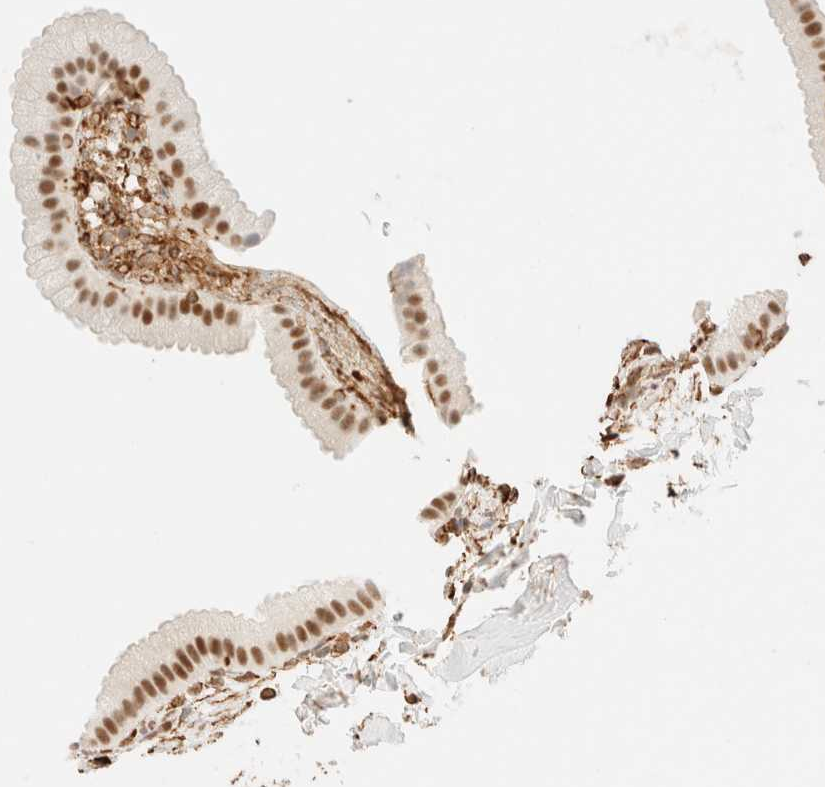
{"staining": {"intensity": "strong", "quantity": ">75%", "location": "nuclear"}, "tissue": "gallbladder", "cell_type": "Glandular cells", "image_type": "normal", "snomed": [{"axis": "morphology", "description": "Normal tissue, NOS"}, {"axis": "topography", "description": "Gallbladder"}], "caption": "Human gallbladder stained for a protein (brown) displays strong nuclear positive expression in approximately >75% of glandular cells.", "gene": "ZSCAN18", "patient": {"sex": "female", "age": 64}}